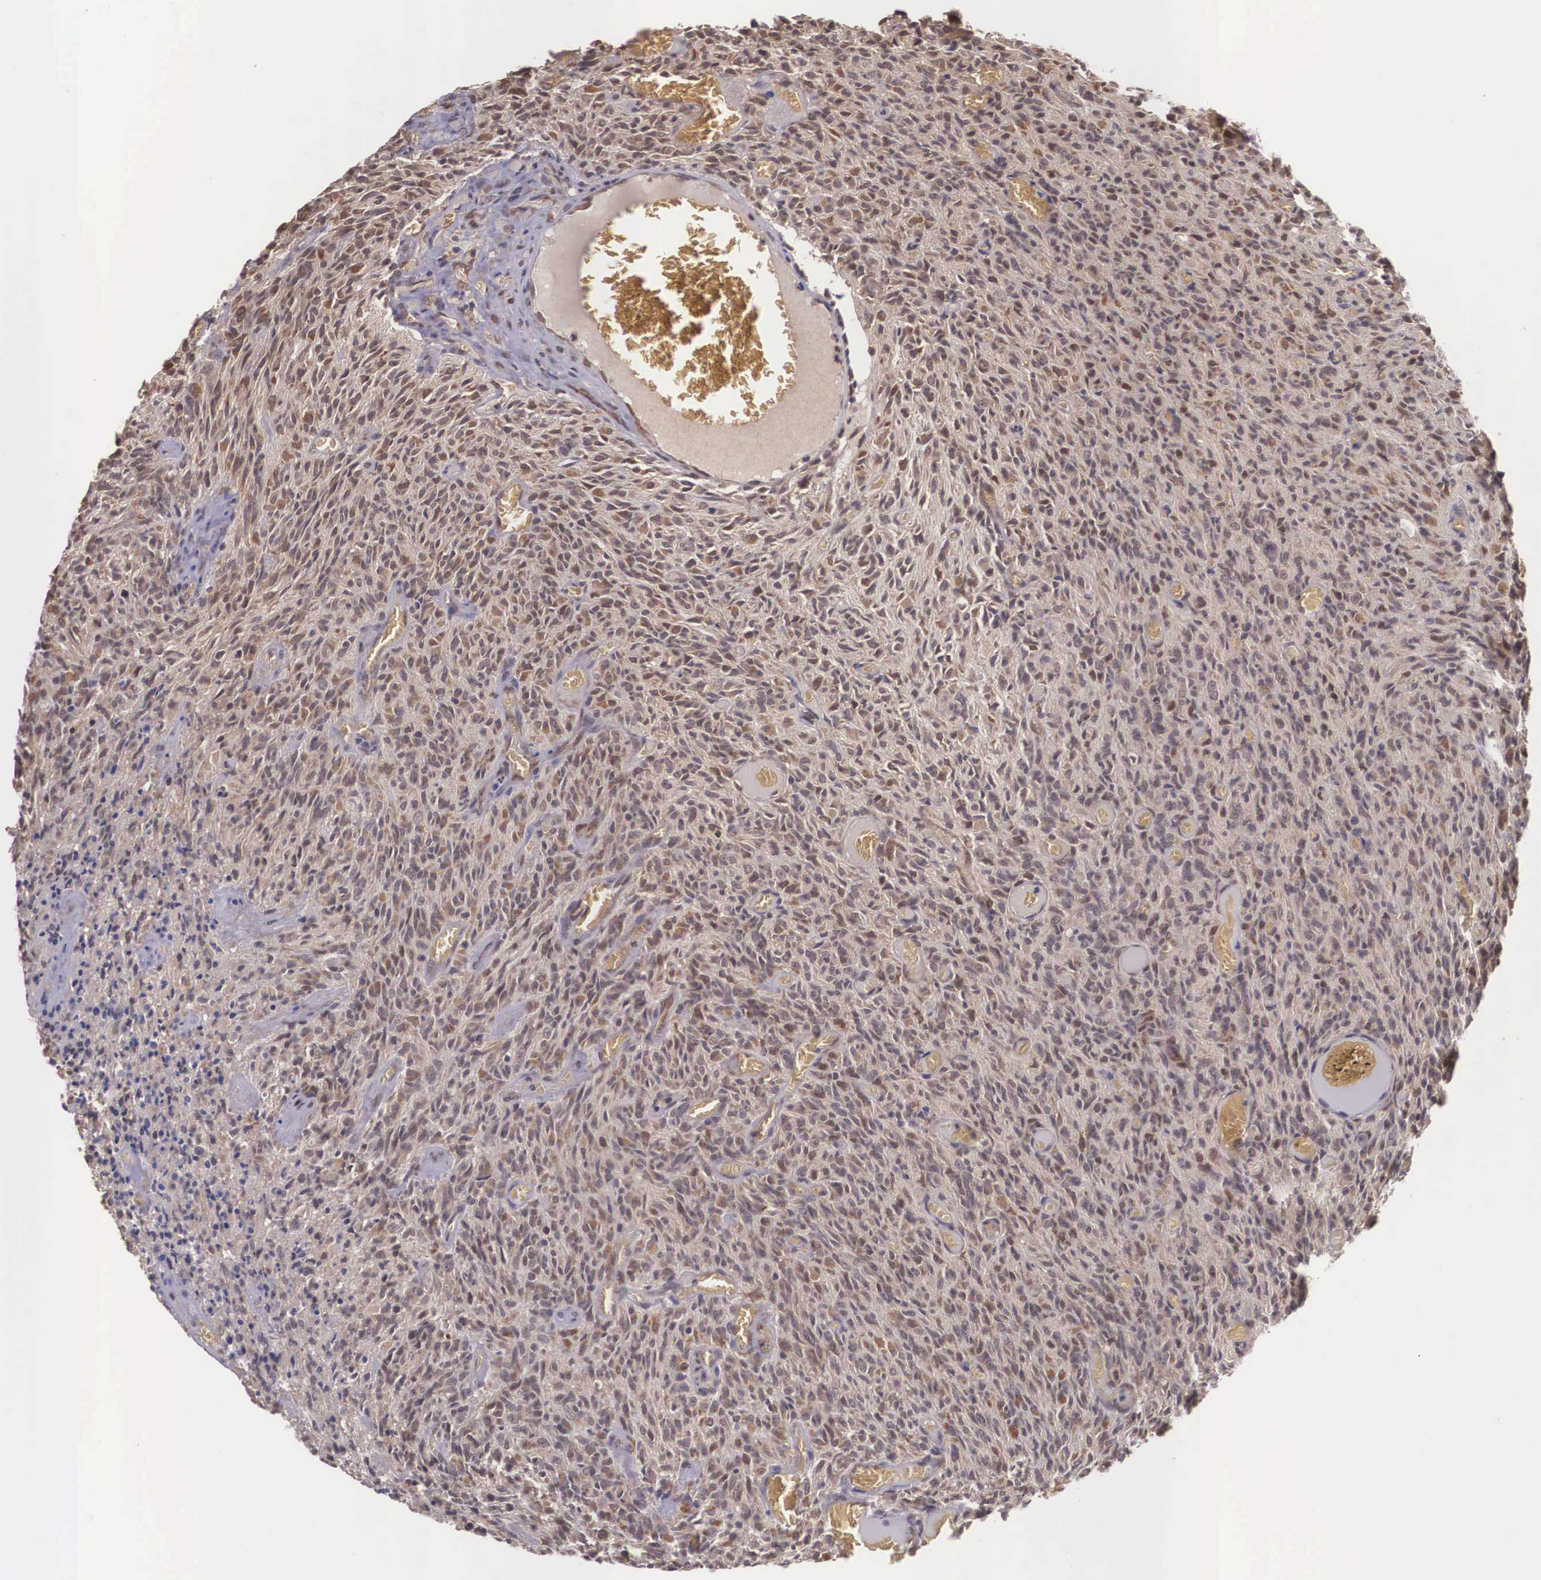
{"staining": {"intensity": "weak", "quantity": ">75%", "location": "cytoplasmic/membranous"}, "tissue": "glioma", "cell_type": "Tumor cells", "image_type": "cancer", "snomed": [{"axis": "morphology", "description": "Glioma, malignant, High grade"}, {"axis": "topography", "description": "Brain"}], "caption": "An image showing weak cytoplasmic/membranous staining in about >75% of tumor cells in malignant high-grade glioma, as visualized by brown immunohistochemical staining.", "gene": "VASH1", "patient": {"sex": "male", "age": 56}}